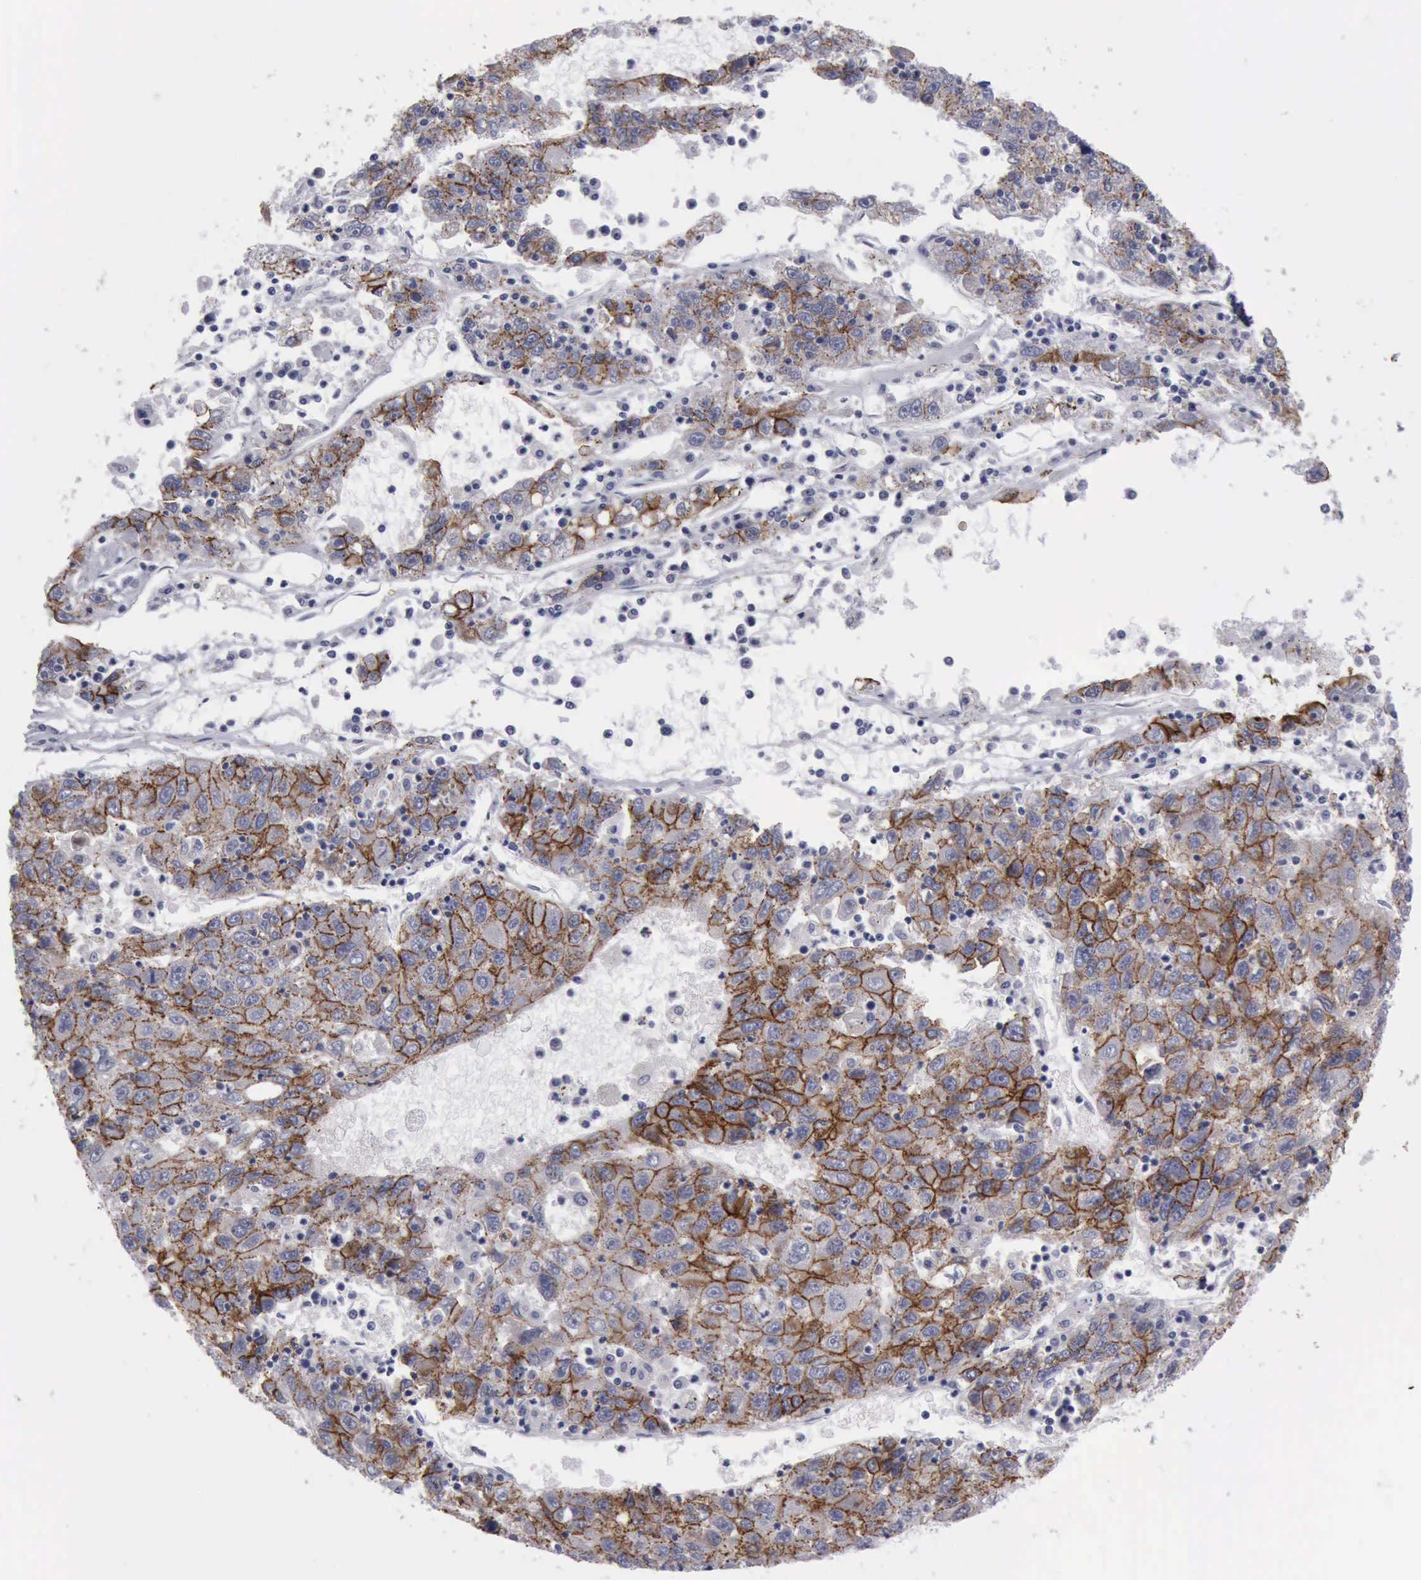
{"staining": {"intensity": "strong", "quantity": ">75%", "location": "cytoplasmic/membranous"}, "tissue": "liver cancer", "cell_type": "Tumor cells", "image_type": "cancer", "snomed": [{"axis": "morphology", "description": "Carcinoma, Hepatocellular, NOS"}, {"axis": "topography", "description": "Liver"}], "caption": "Immunohistochemical staining of liver cancer (hepatocellular carcinoma) exhibits high levels of strong cytoplasmic/membranous expression in about >75% of tumor cells.", "gene": "CDH2", "patient": {"sex": "male", "age": 49}}